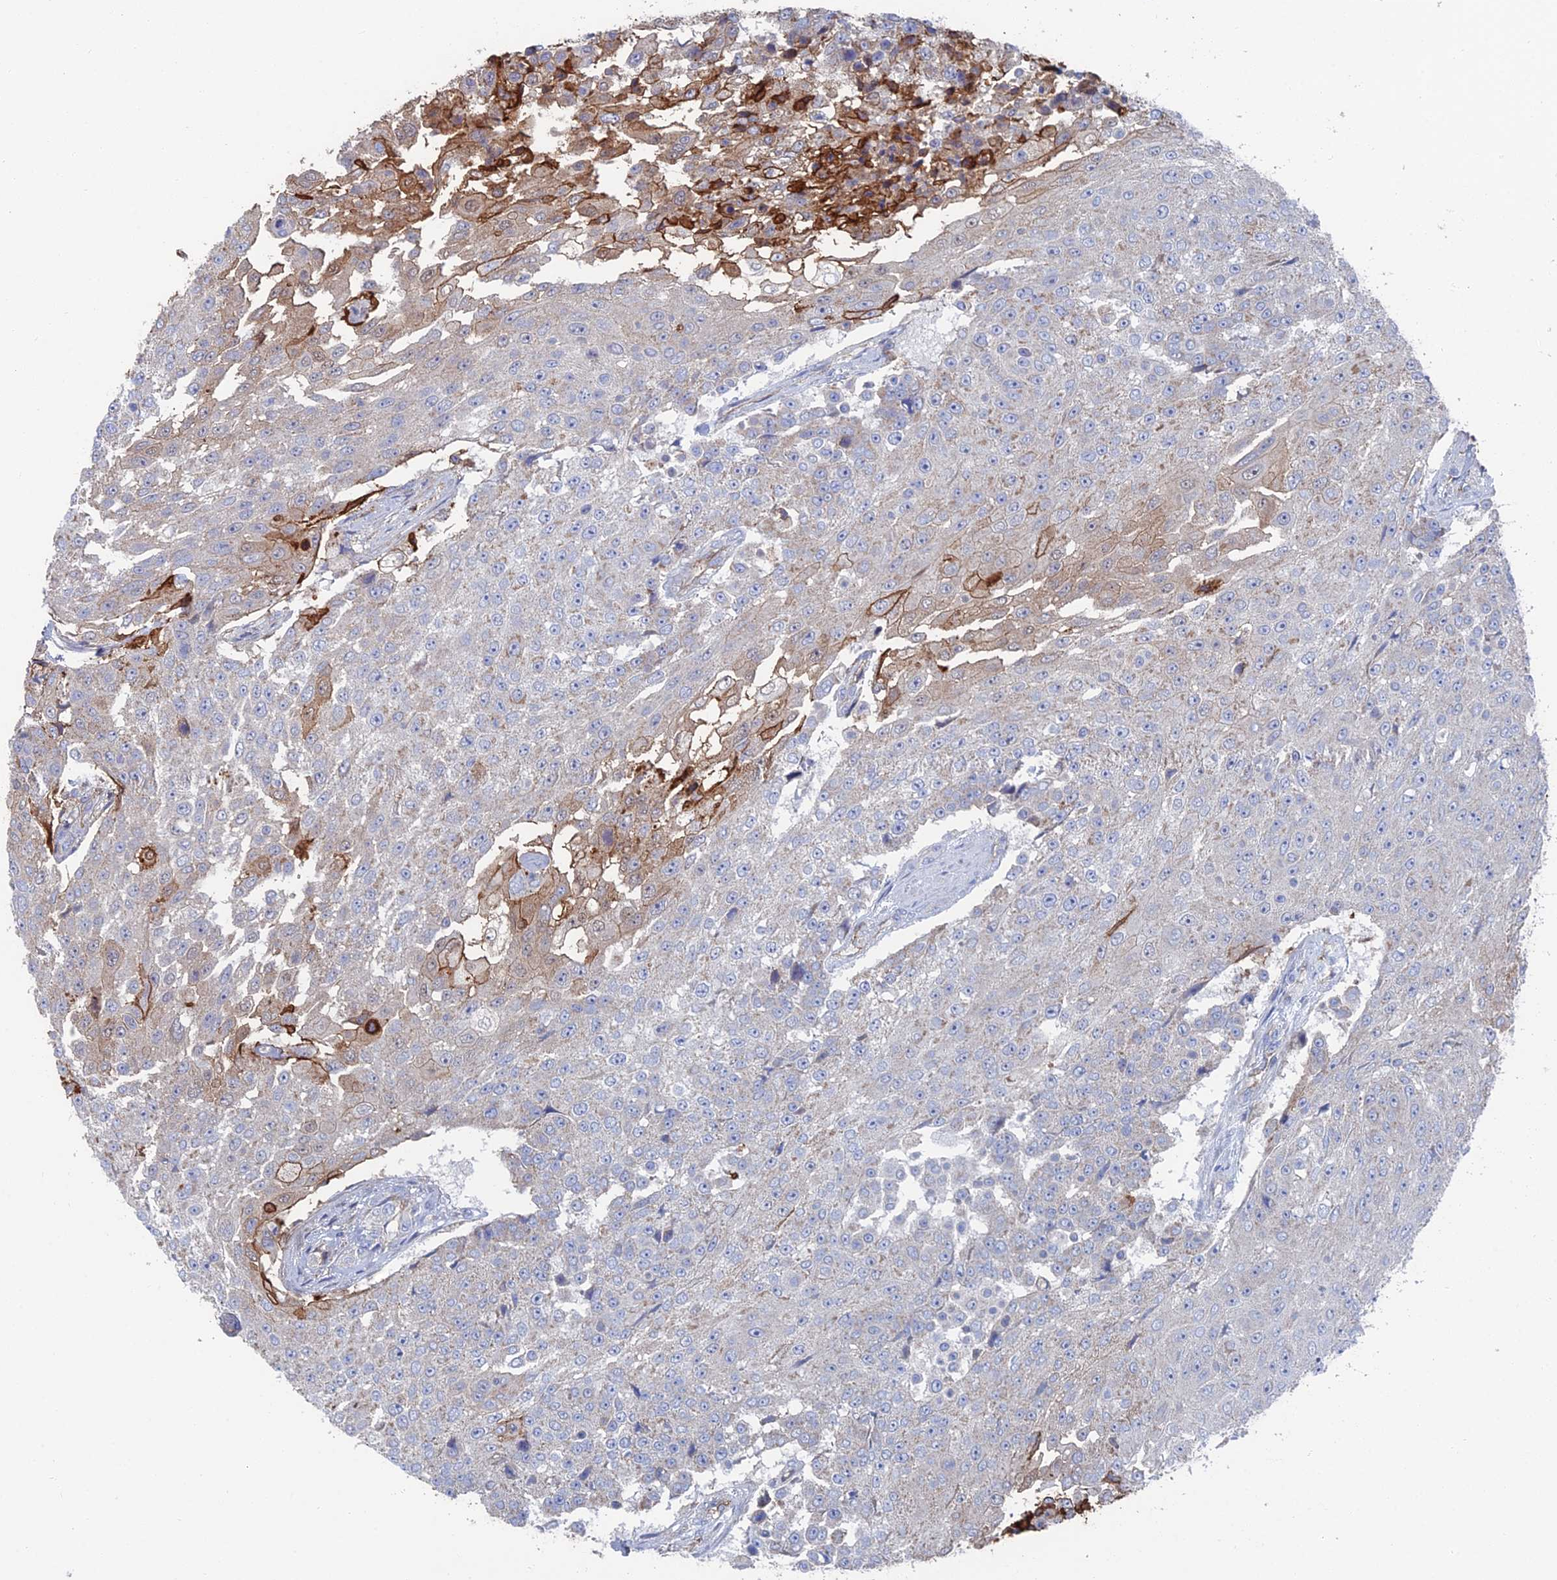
{"staining": {"intensity": "moderate", "quantity": "<25%", "location": "cytoplasmic/membranous"}, "tissue": "urothelial cancer", "cell_type": "Tumor cells", "image_type": "cancer", "snomed": [{"axis": "morphology", "description": "Urothelial carcinoma, High grade"}, {"axis": "topography", "description": "Urinary bladder"}], "caption": "A brown stain labels moderate cytoplasmic/membranous positivity of a protein in urothelial carcinoma (high-grade) tumor cells.", "gene": "SNX11", "patient": {"sex": "female", "age": 63}}